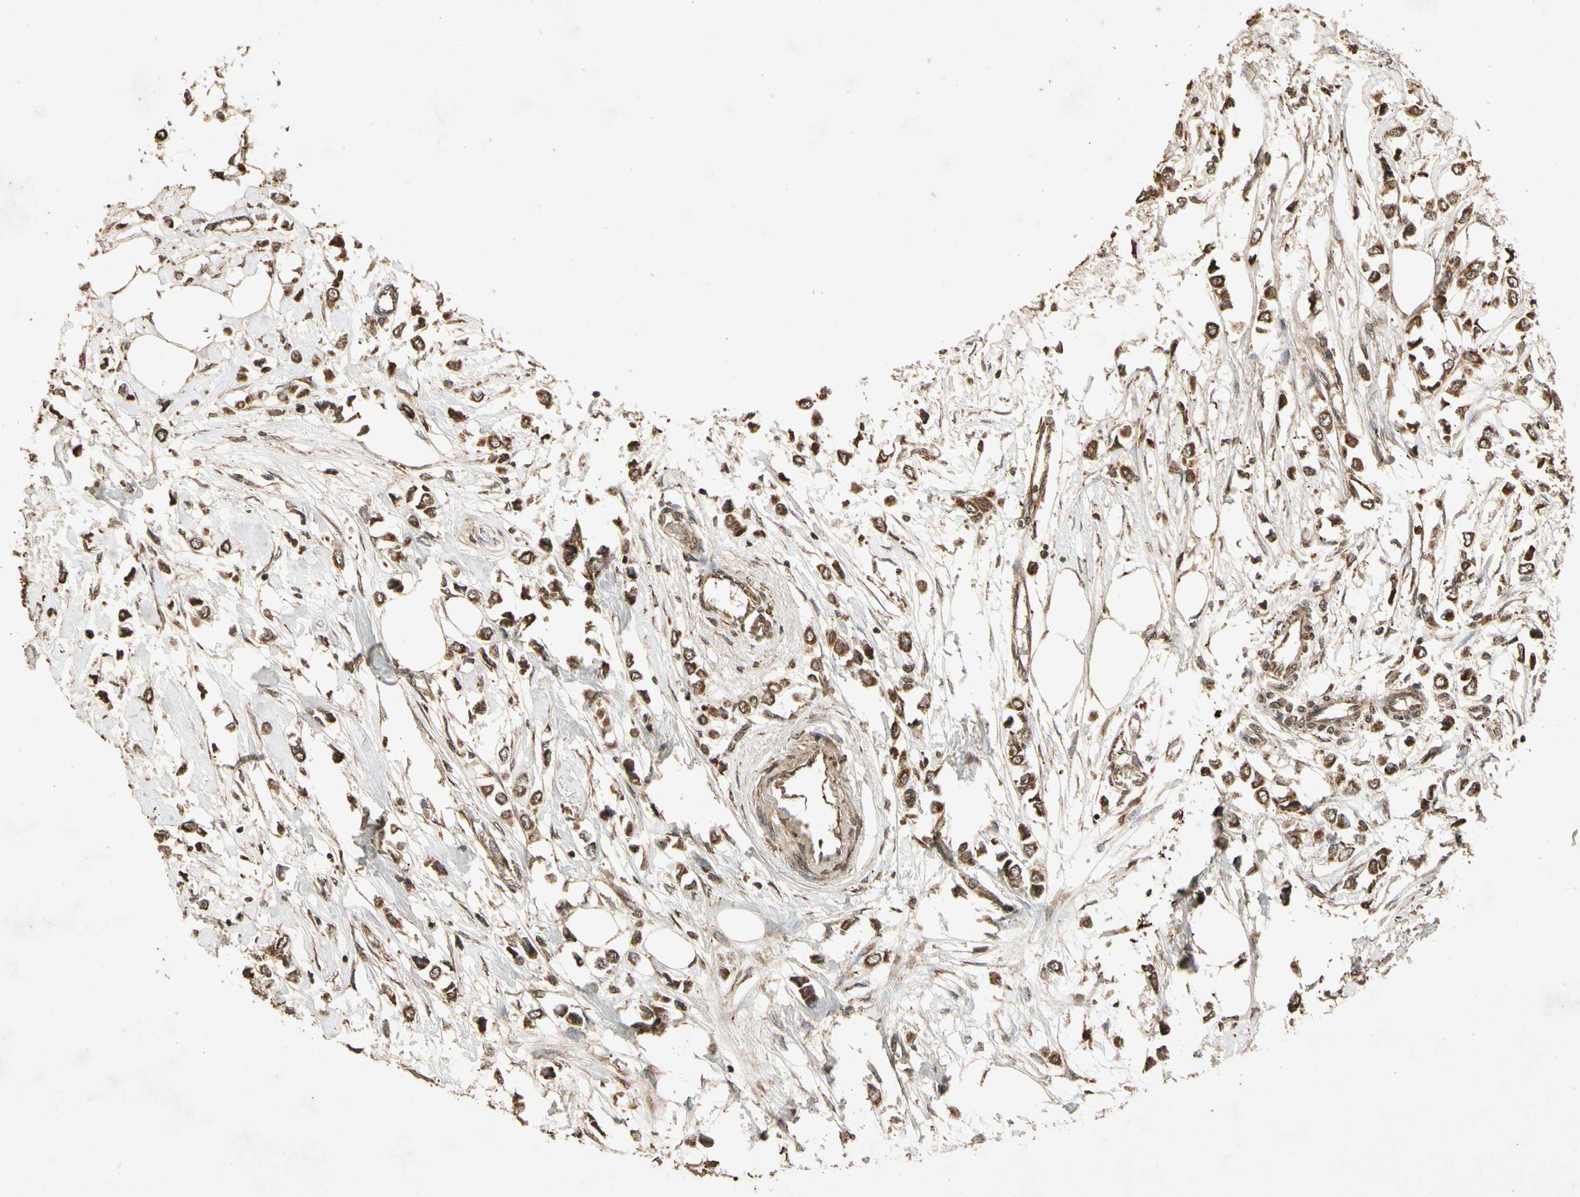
{"staining": {"intensity": "strong", "quantity": ">75%", "location": "cytoplasmic/membranous"}, "tissue": "breast cancer", "cell_type": "Tumor cells", "image_type": "cancer", "snomed": [{"axis": "morphology", "description": "Lobular carcinoma"}, {"axis": "topography", "description": "Breast"}], "caption": "Immunohistochemistry (IHC) photomicrograph of neoplastic tissue: breast cancer stained using IHC demonstrates high levels of strong protein expression localized specifically in the cytoplasmic/membranous of tumor cells, appearing as a cytoplasmic/membranous brown color.", "gene": "TXN2", "patient": {"sex": "female", "age": 51}}